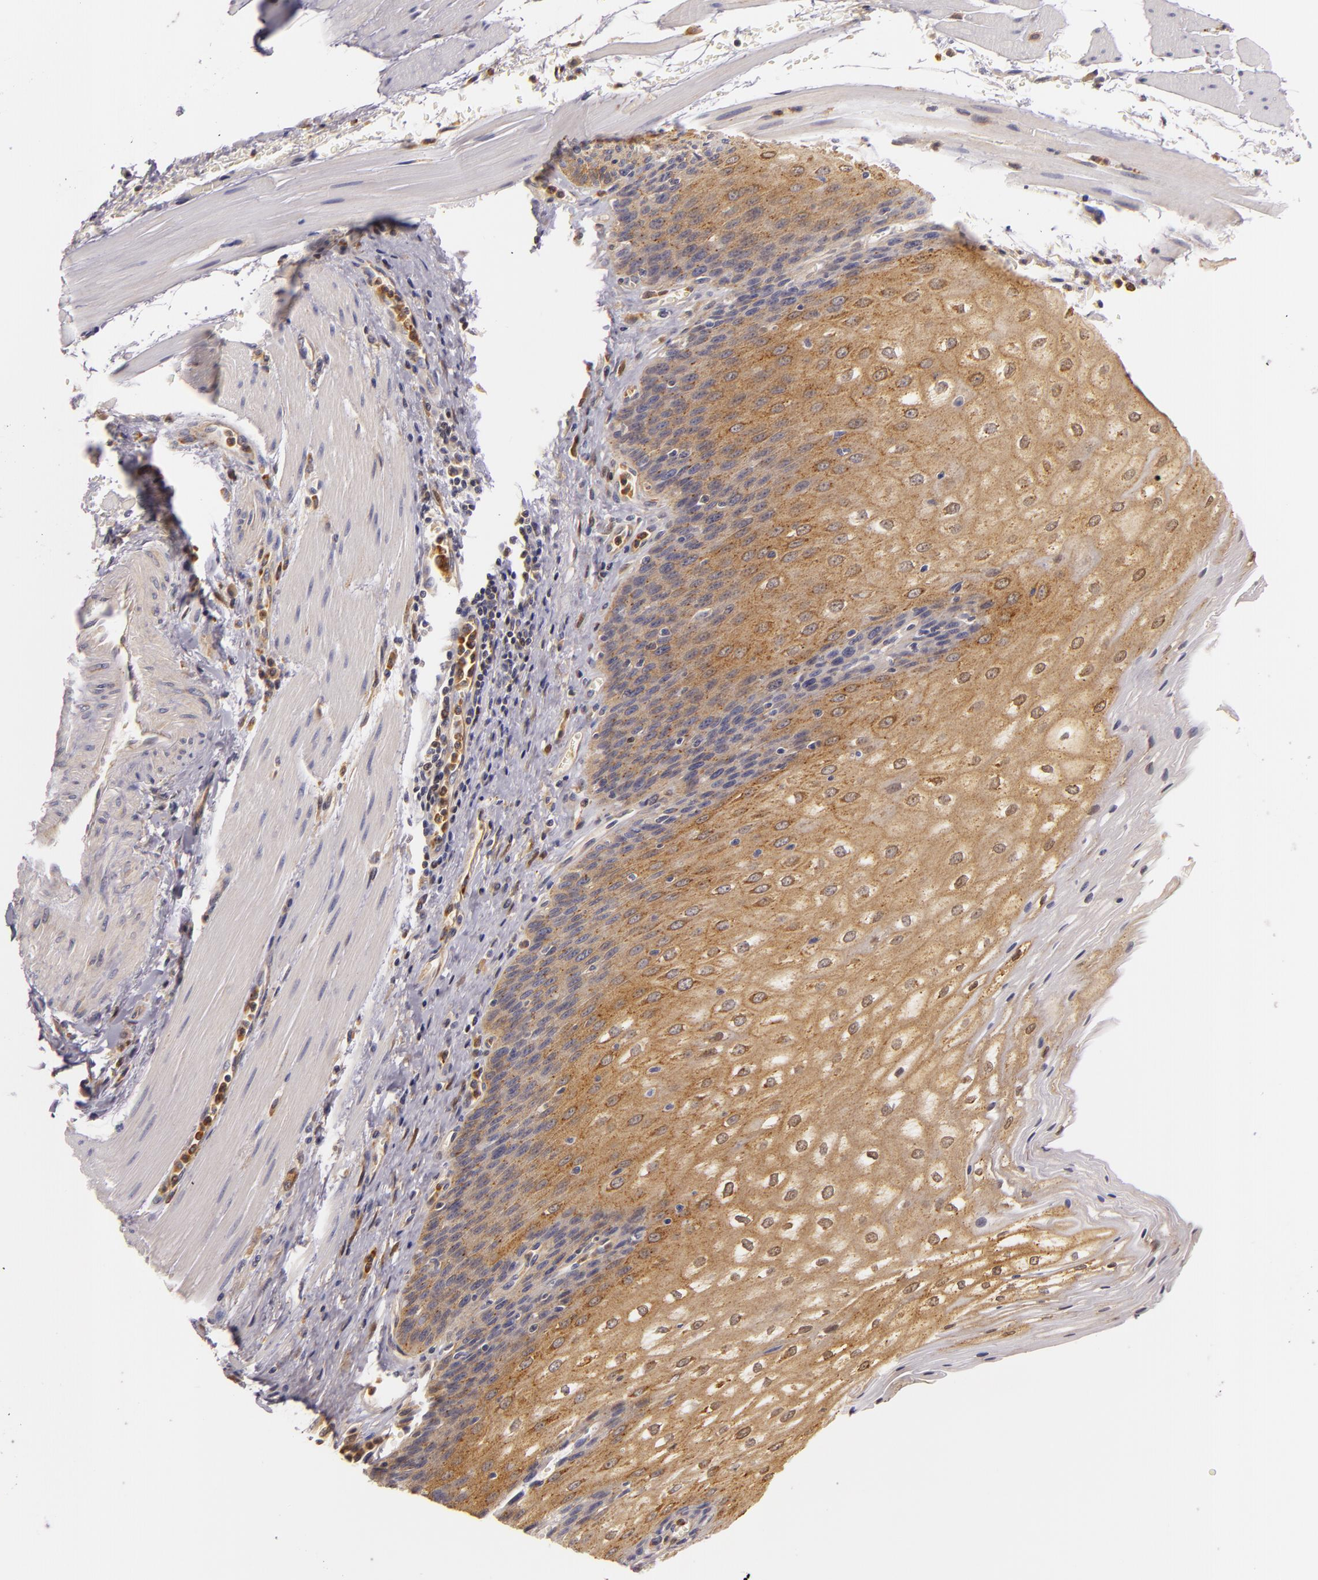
{"staining": {"intensity": "moderate", "quantity": ">75%", "location": "cytoplasmic/membranous"}, "tissue": "esophagus", "cell_type": "Squamous epithelial cells", "image_type": "normal", "snomed": [{"axis": "morphology", "description": "Normal tissue, NOS"}, {"axis": "topography", "description": "Esophagus"}], "caption": "Immunohistochemistry histopathology image of unremarkable human esophagus stained for a protein (brown), which displays medium levels of moderate cytoplasmic/membranous positivity in approximately >75% of squamous epithelial cells.", "gene": "TOM1", "patient": {"sex": "female", "age": 61}}